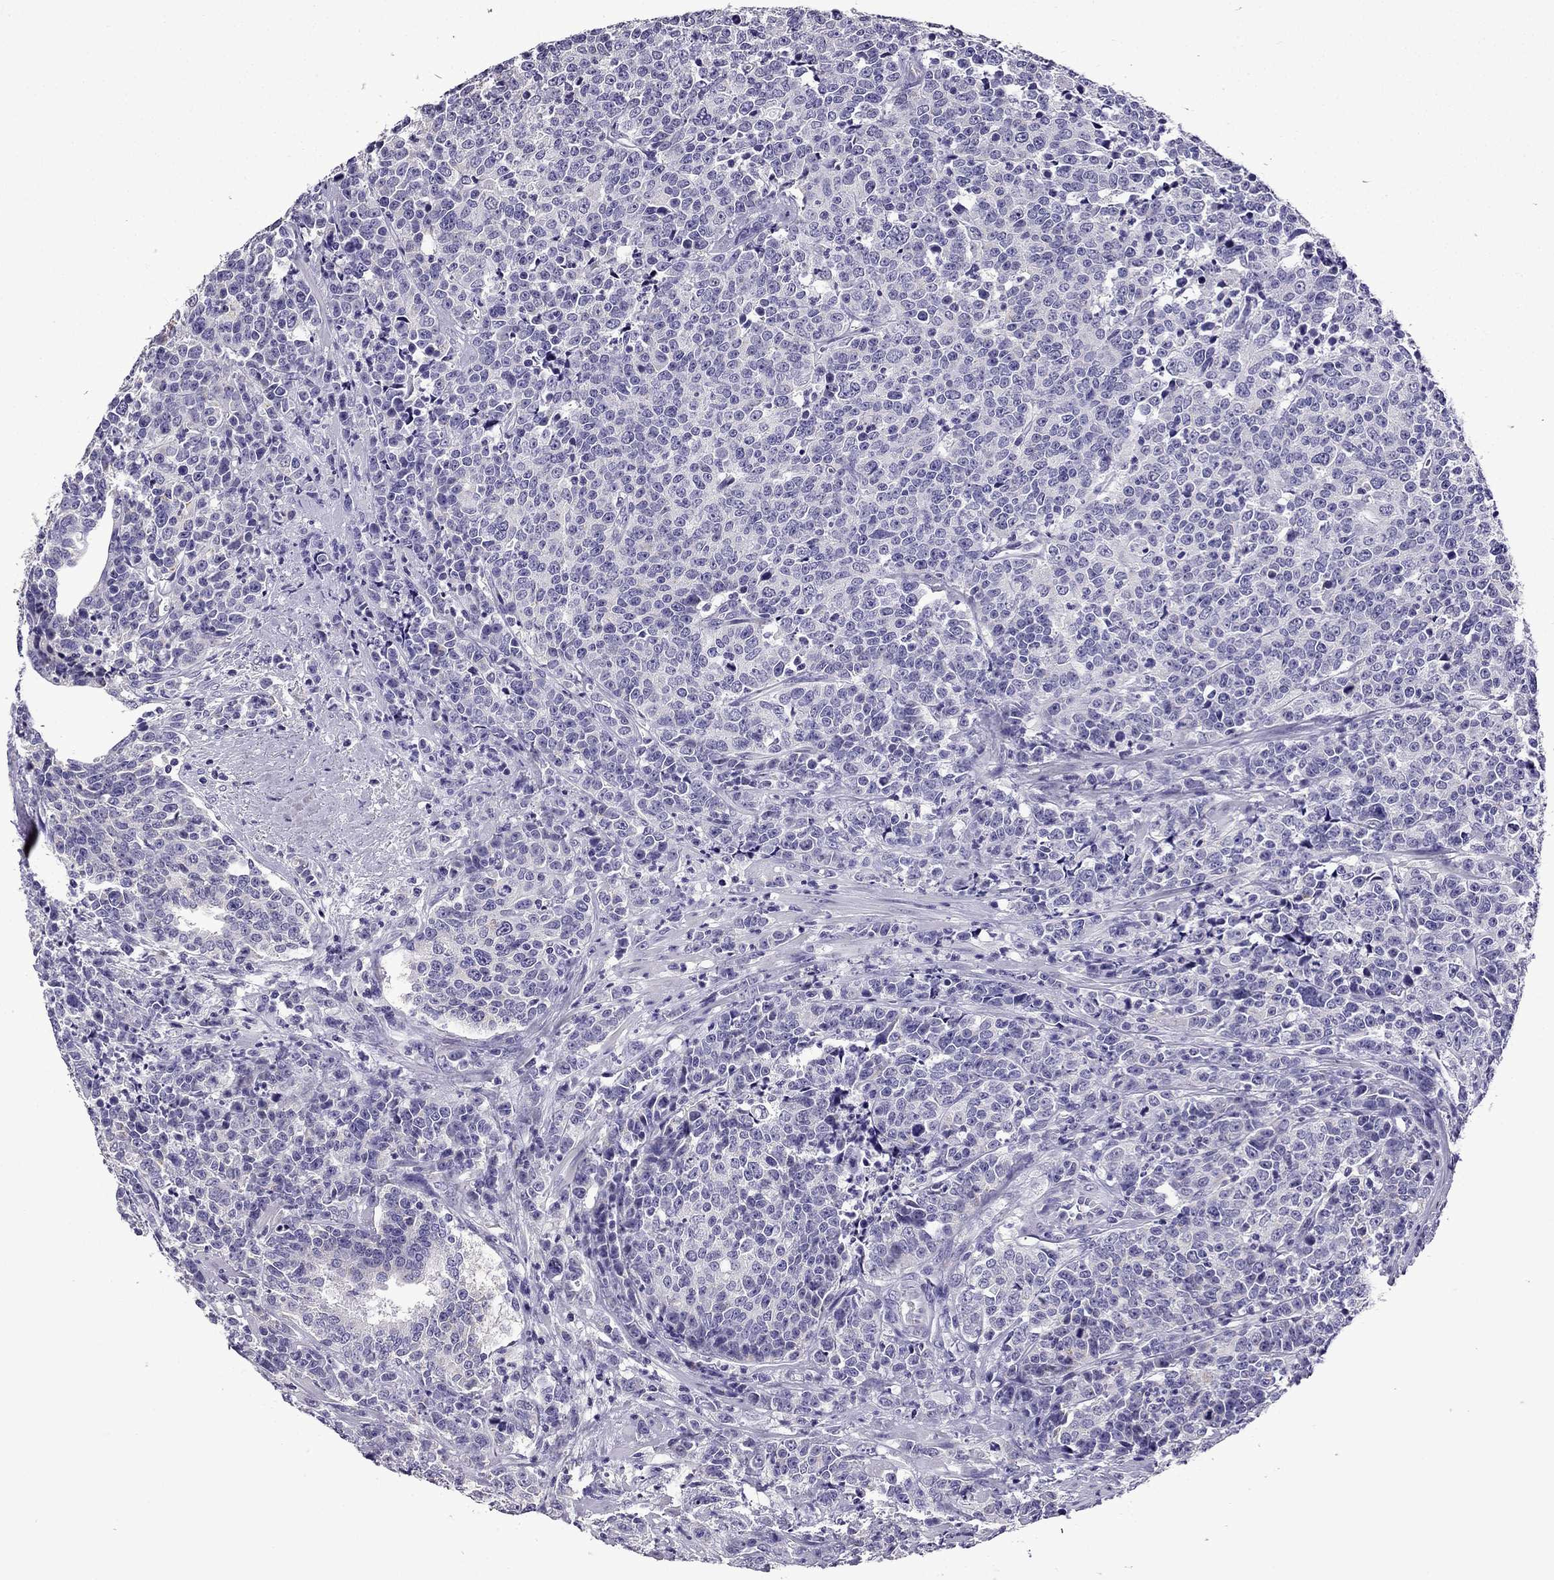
{"staining": {"intensity": "negative", "quantity": "none", "location": "none"}, "tissue": "prostate cancer", "cell_type": "Tumor cells", "image_type": "cancer", "snomed": [{"axis": "morphology", "description": "Adenocarcinoma, NOS"}, {"axis": "topography", "description": "Prostate"}], "caption": "DAB (3,3'-diaminobenzidine) immunohistochemical staining of human prostate adenocarcinoma displays no significant staining in tumor cells.", "gene": "TTN", "patient": {"sex": "male", "age": 67}}